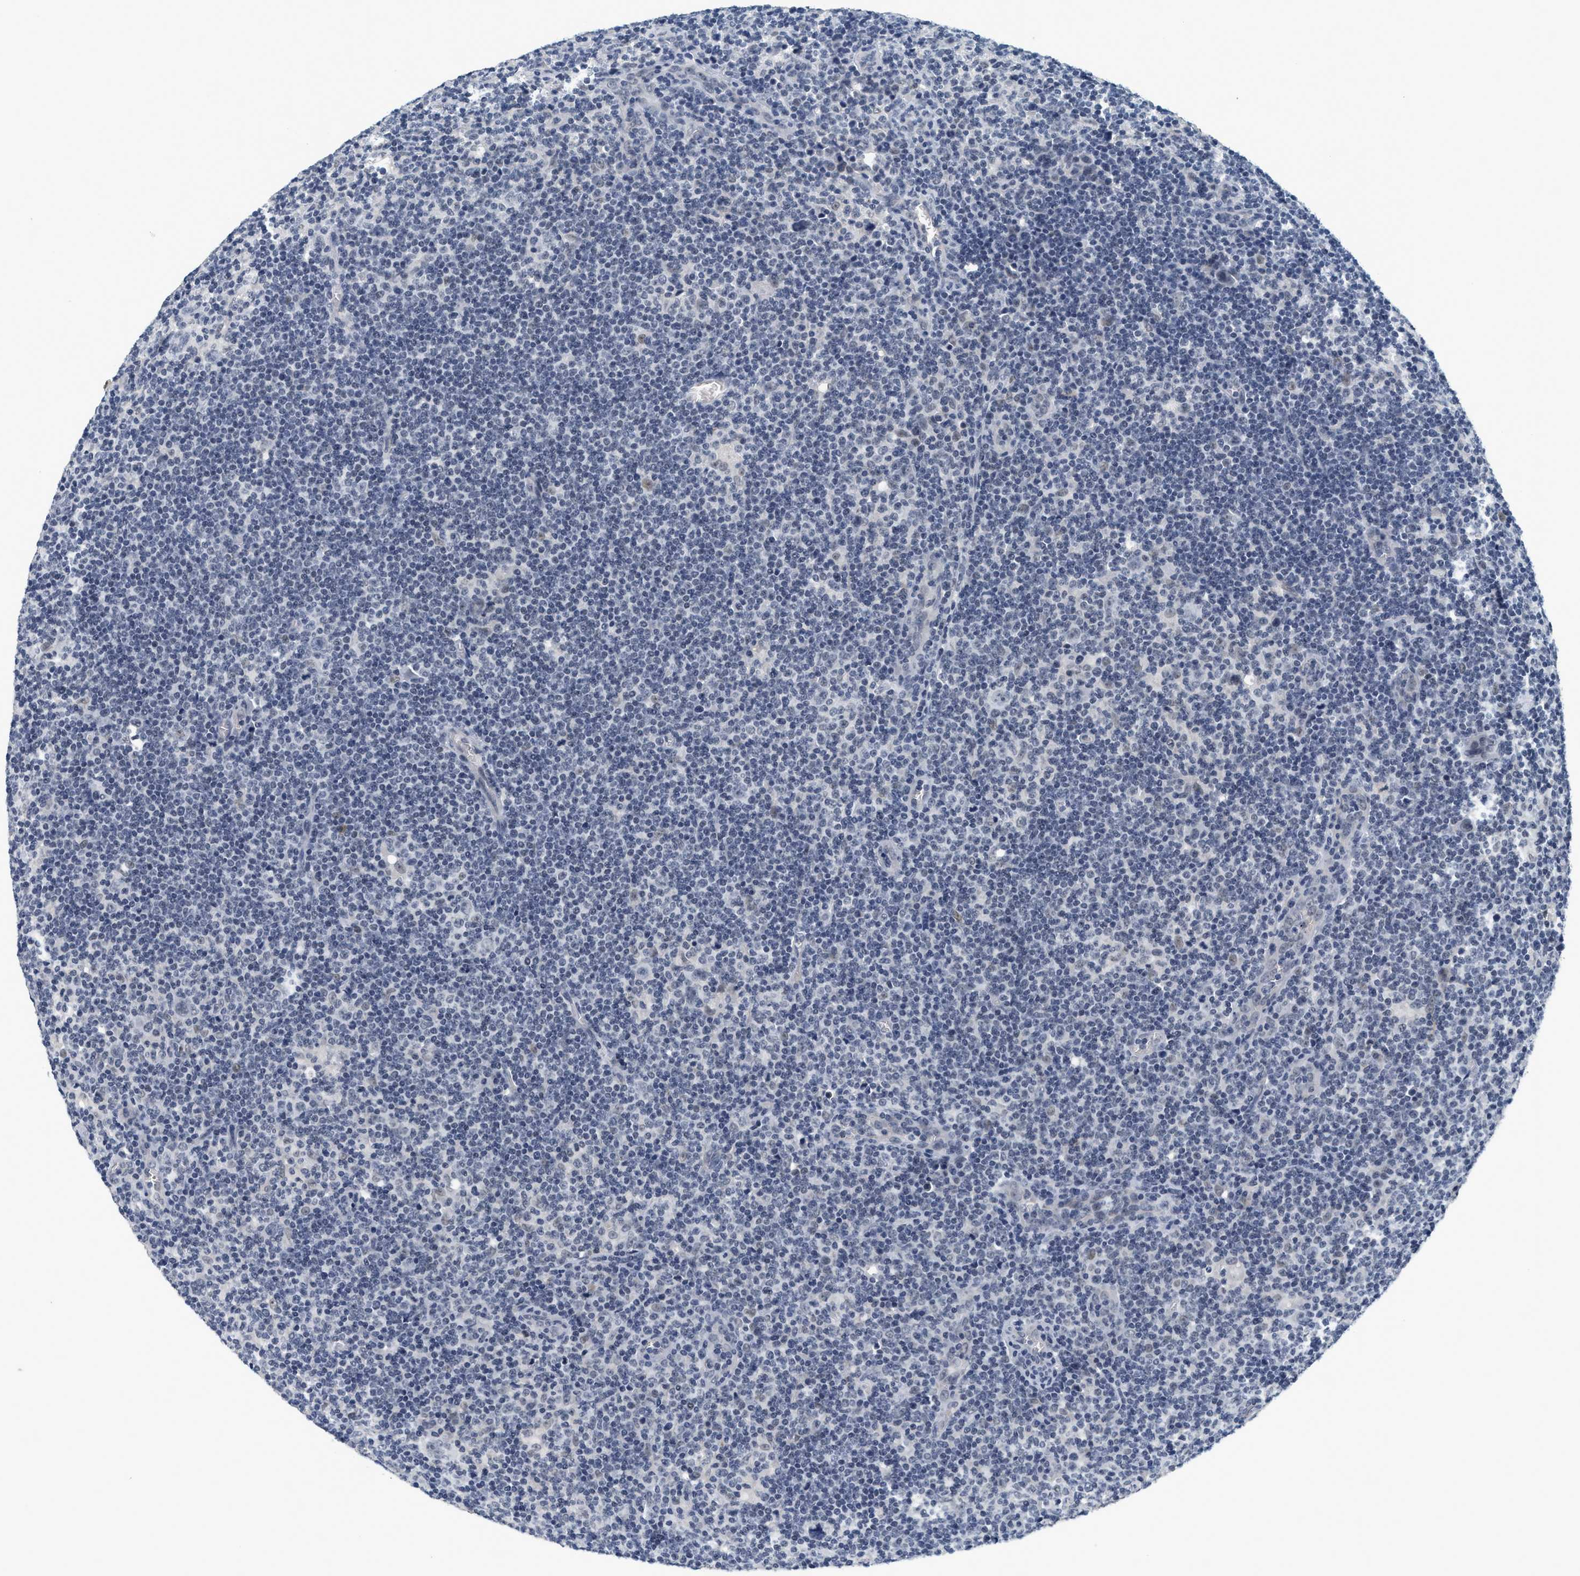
{"staining": {"intensity": "weak", "quantity": "<25%", "location": "nuclear"}, "tissue": "lymphoma", "cell_type": "Tumor cells", "image_type": "cancer", "snomed": [{"axis": "morphology", "description": "Hodgkin's disease, NOS"}, {"axis": "topography", "description": "Lymph node"}], "caption": "This image is of lymphoma stained with IHC to label a protein in brown with the nuclei are counter-stained blue. There is no positivity in tumor cells.", "gene": "MZF1", "patient": {"sex": "female", "age": 57}}